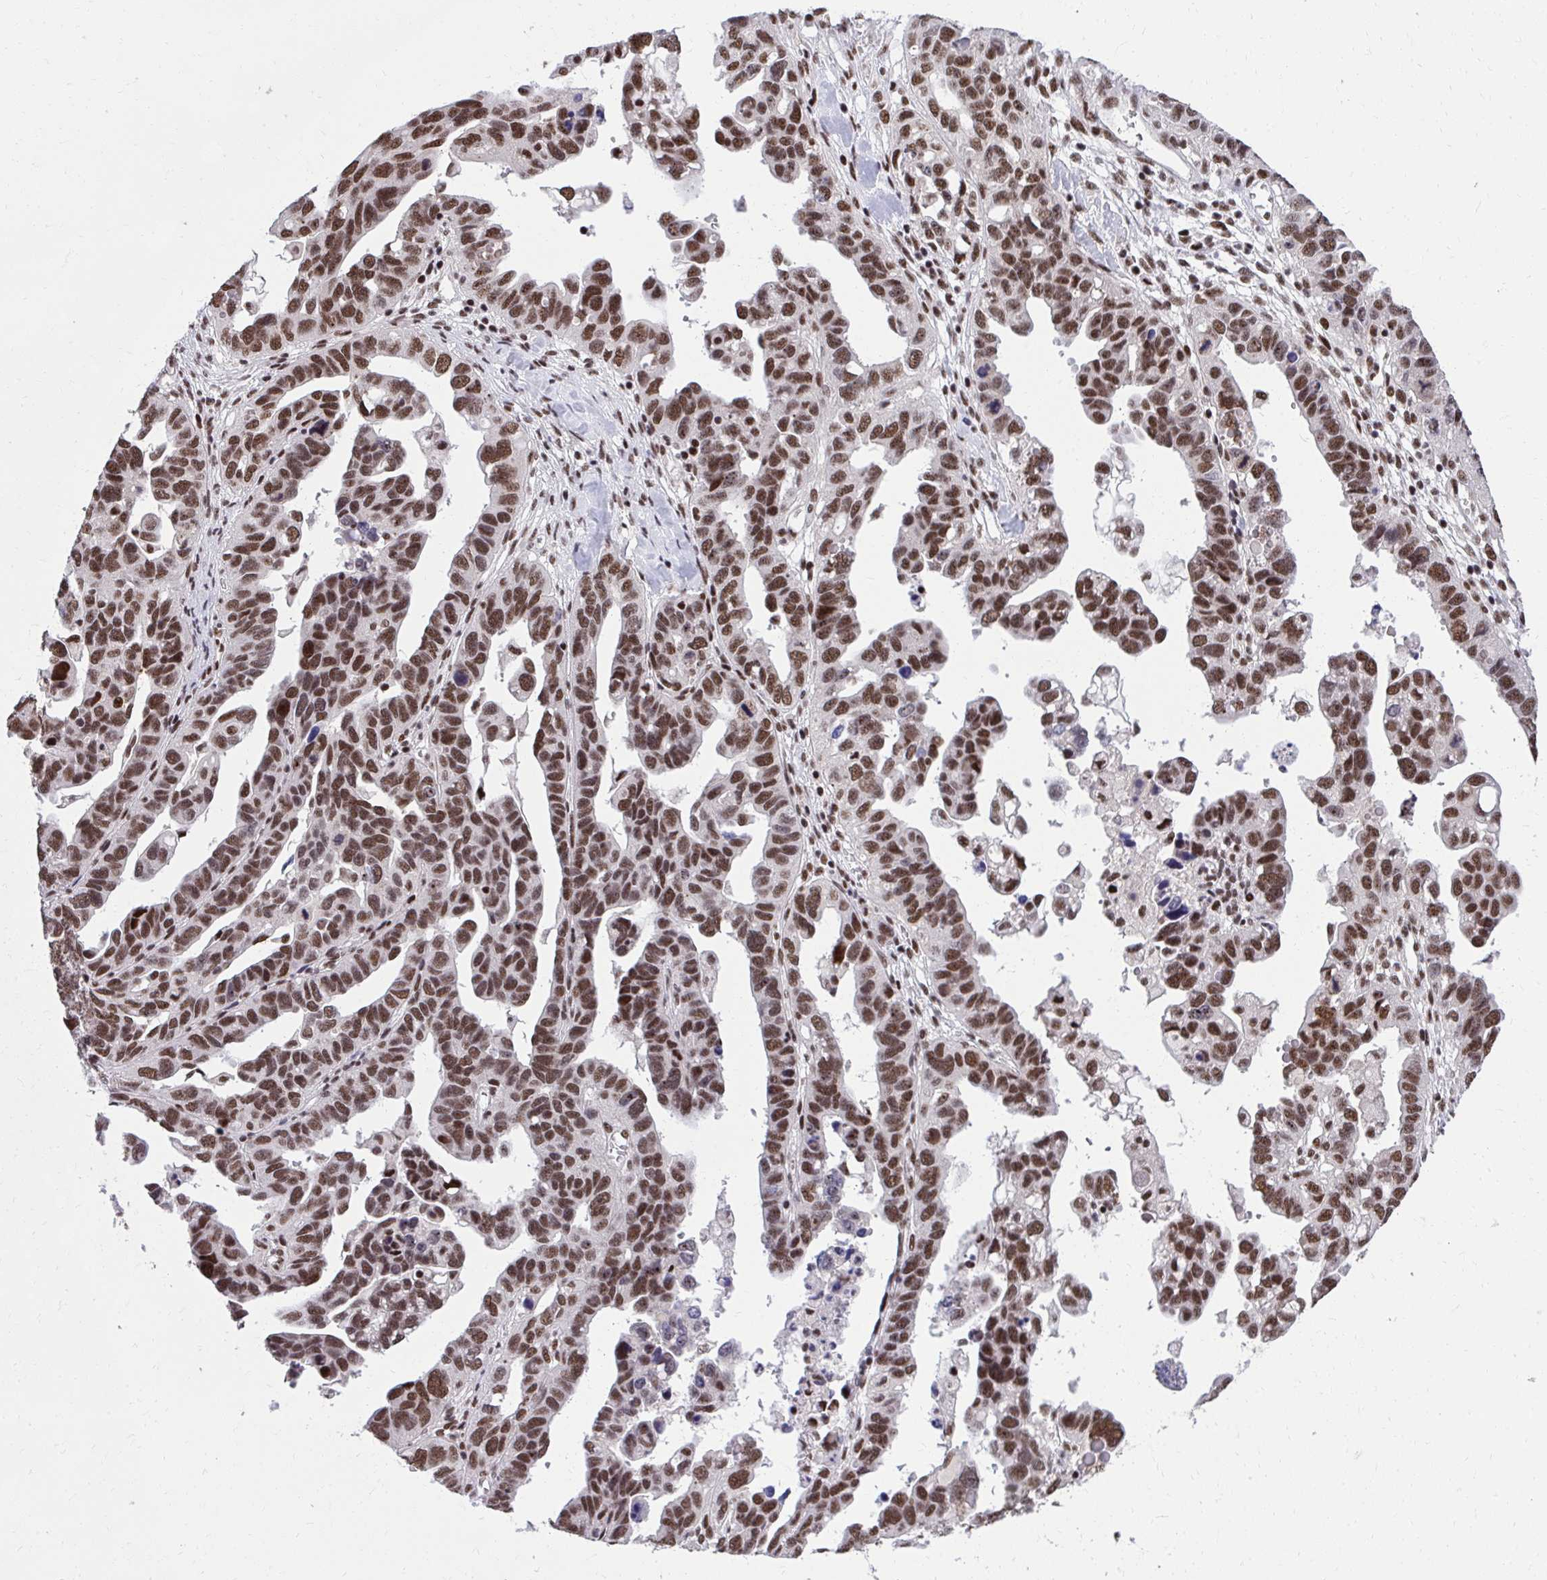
{"staining": {"intensity": "moderate", "quantity": ">75%", "location": "nuclear"}, "tissue": "ovarian cancer", "cell_type": "Tumor cells", "image_type": "cancer", "snomed": [{"axis": "morphology", "description": "Cystadenocarcinoma, serous, NOS"}, {"axis": "topography", "description": "Ovary"}], "caption": "Brown immunohistochemical staining in ovarian serous cystadenocarcinoma reveals moderate nuclear staining in about >75% of tumor cells.", "gene": "SYNE4", "patient": {"sex": "female", "age": 69}}